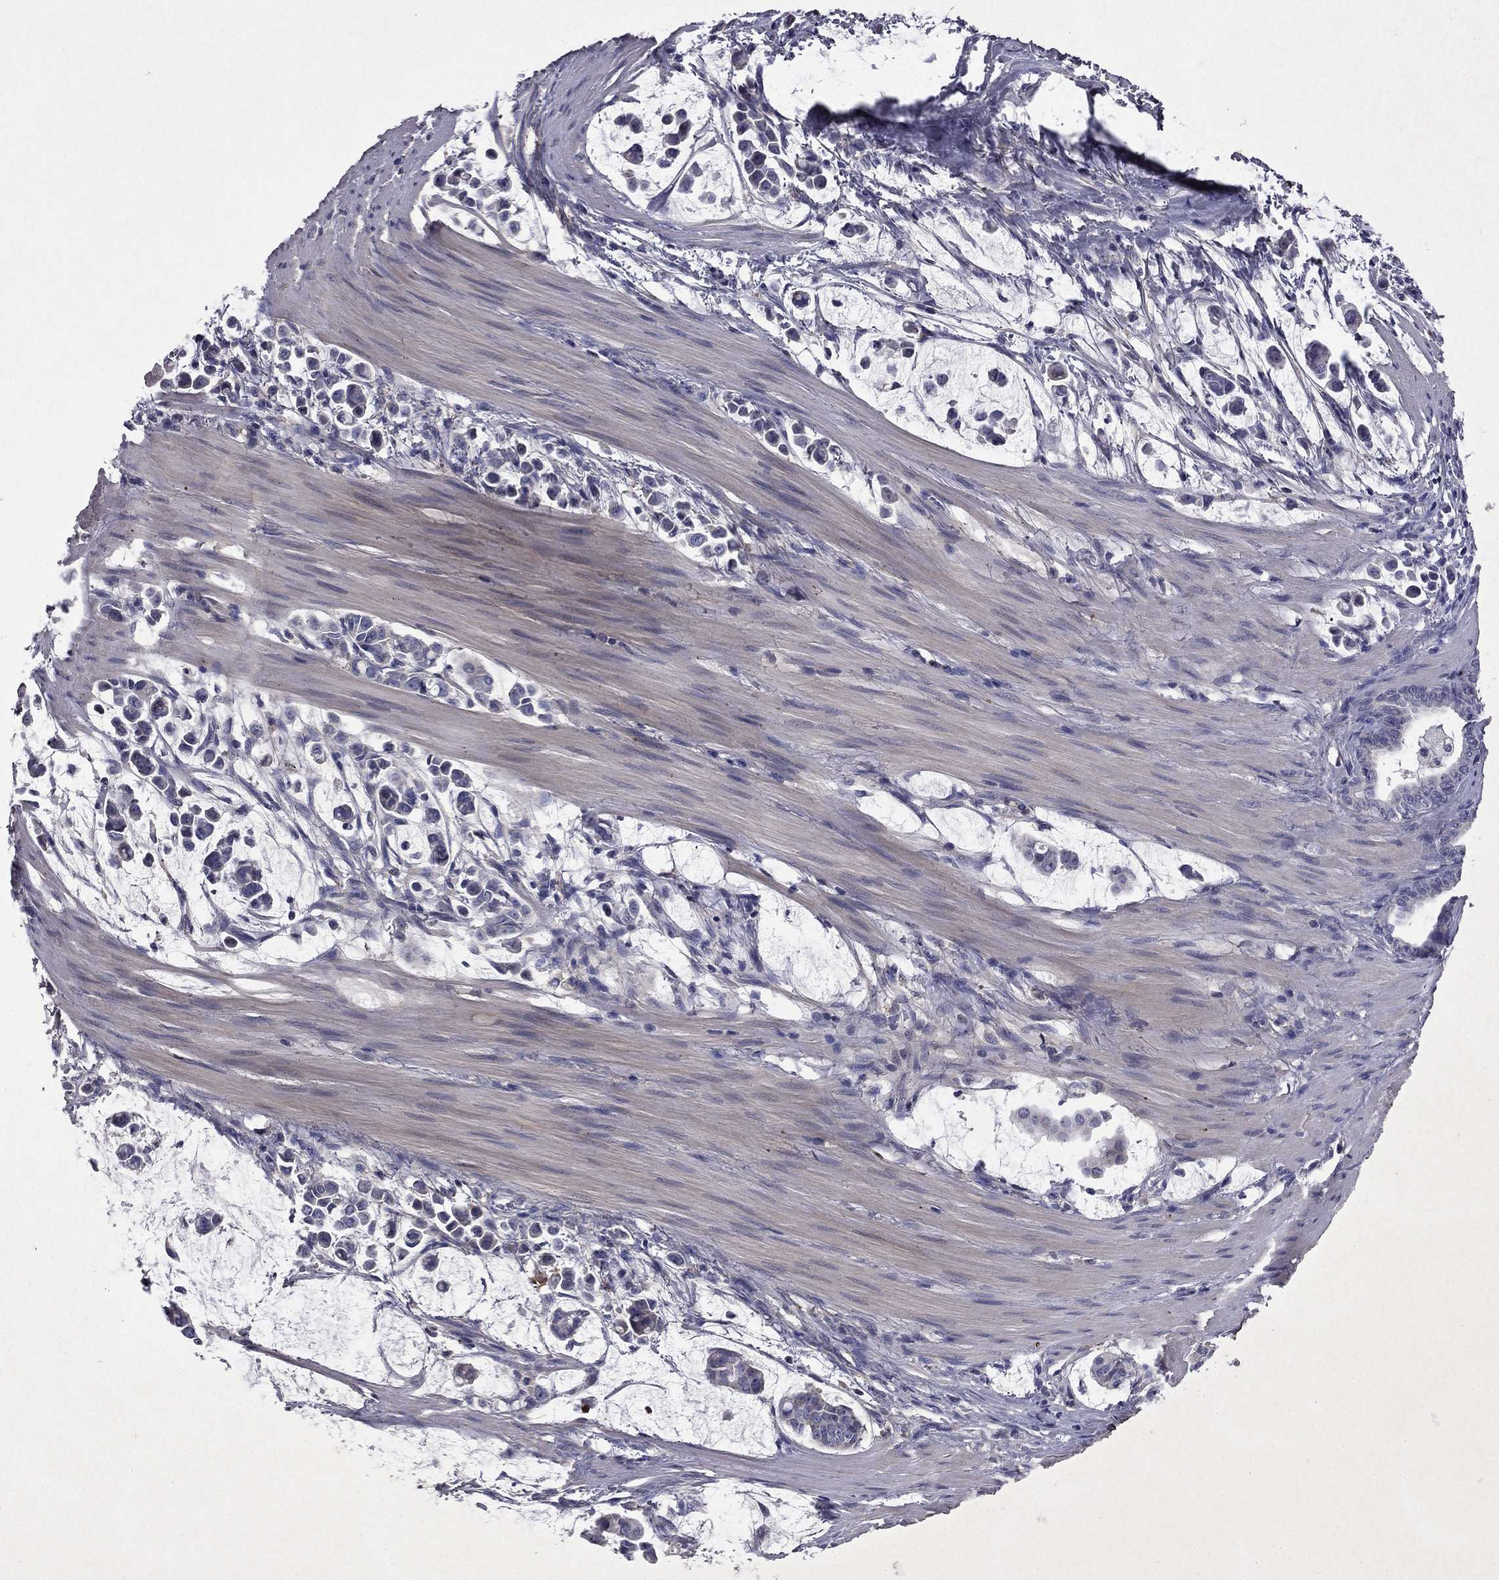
{"staining": {"intensity": "negative", "quantity": "none", "location": "none"}, "tissue": "stomach cancer", "cell_type": "Tumor cells", "image_type": "cancer", "snomed": [{"axis": "morphology", "description": "Adenocarcinoma, NOS"}, {"axis": "topography", "description": "Stomach"}], "caption": "The immunohistochemistry (IHC) histopathology image has no significant positivity in tumor cells of stomach adenocarcinoma tissue.", "gene": "COL2A1", "patient": {"sex": "male", "age": 82}}